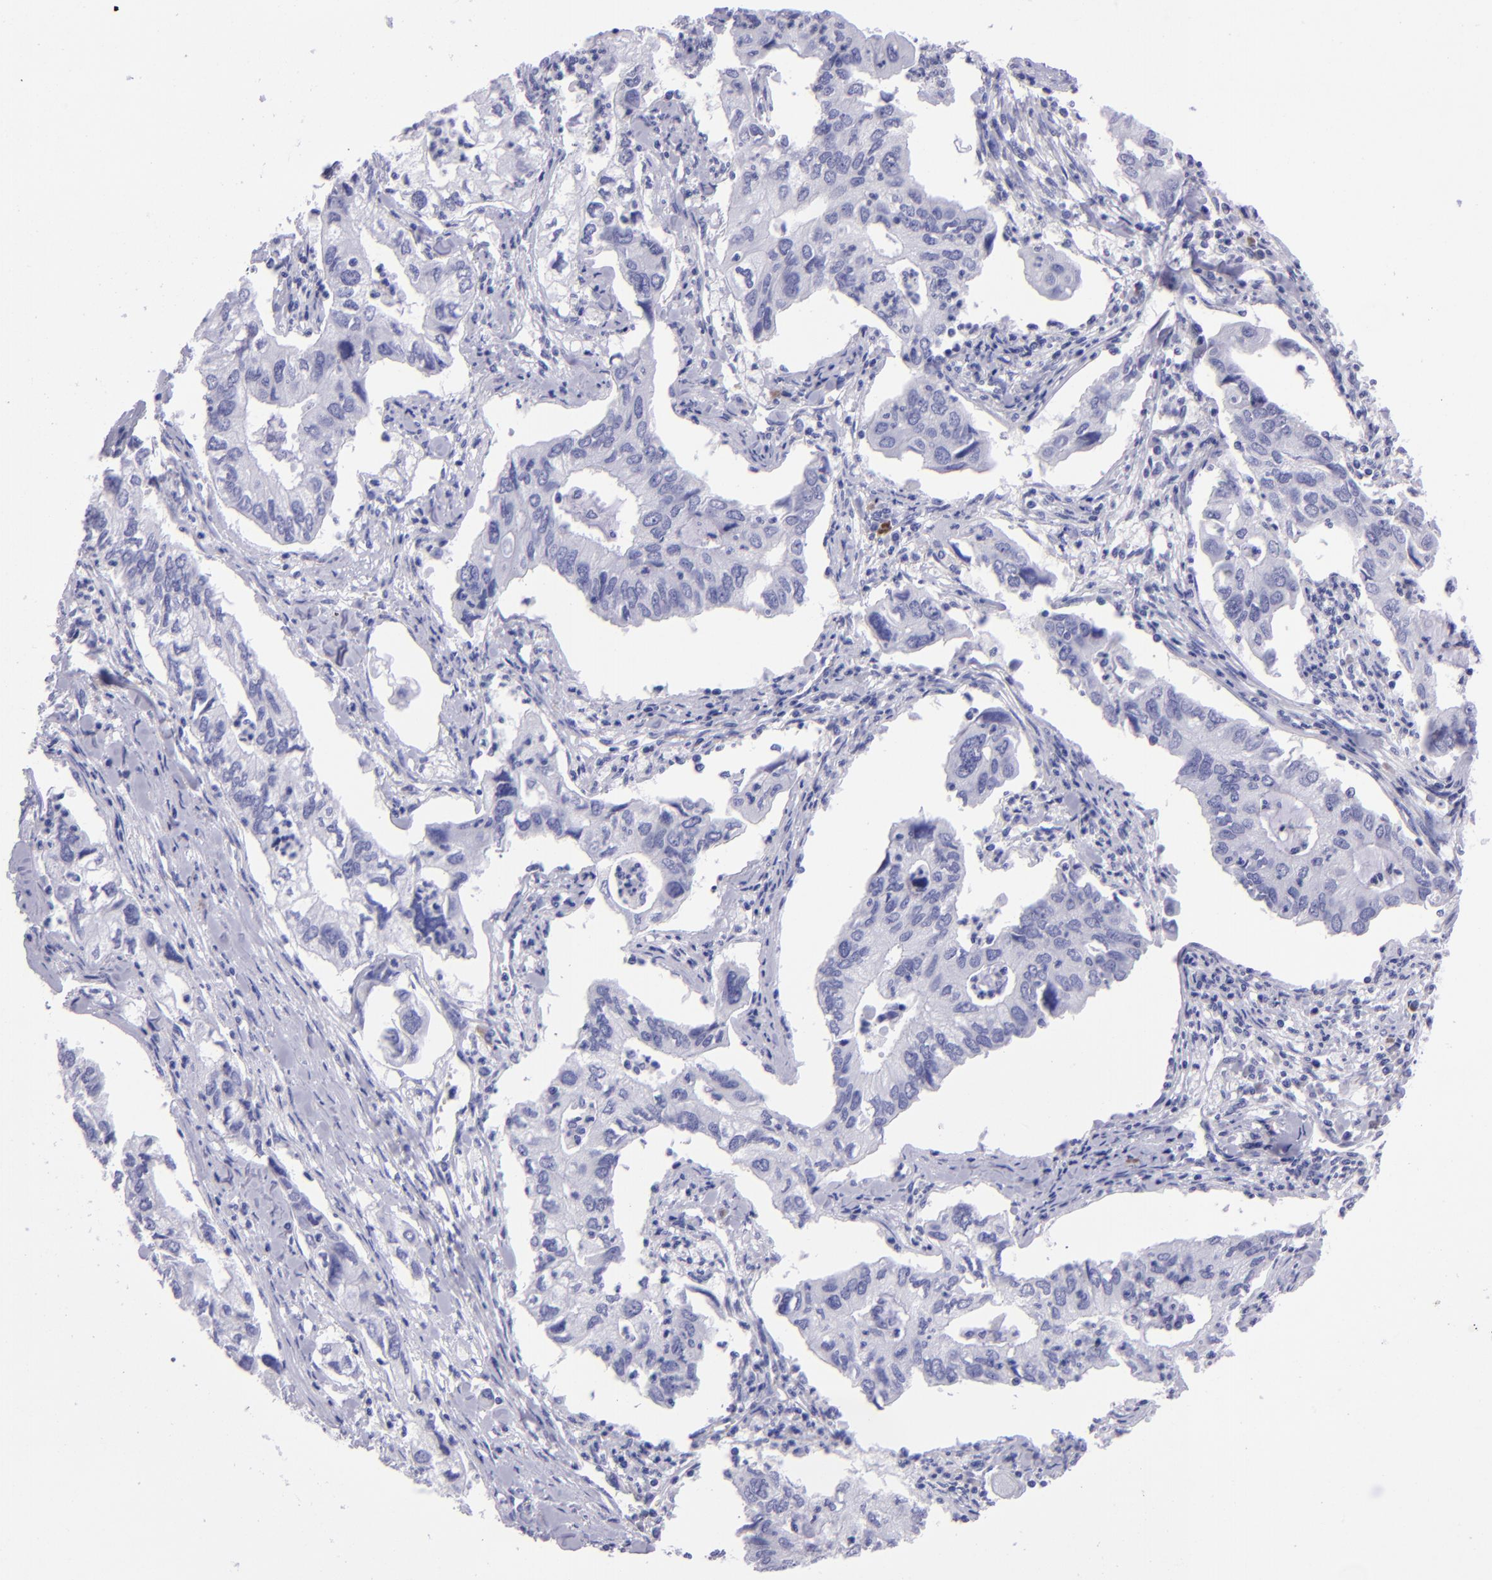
{"staining": {"intensity": "negative", "quantity": "none", "location": "none"}, "tissue": "lung cancer", "cell_type": "Tumor cells", "image_type": "cancer", "snomed": [{"axis": "morphology", "description": "Adenocarcinoma, NOS"}, {"axis": "topography", "description": "Lung"}], "caption": "Image shows no significant protein positivity in tumor cells of lung cancer (adenocarcinoma).", "gene": "TYRP1", "patient": {"sex": "male", "age": 48}}